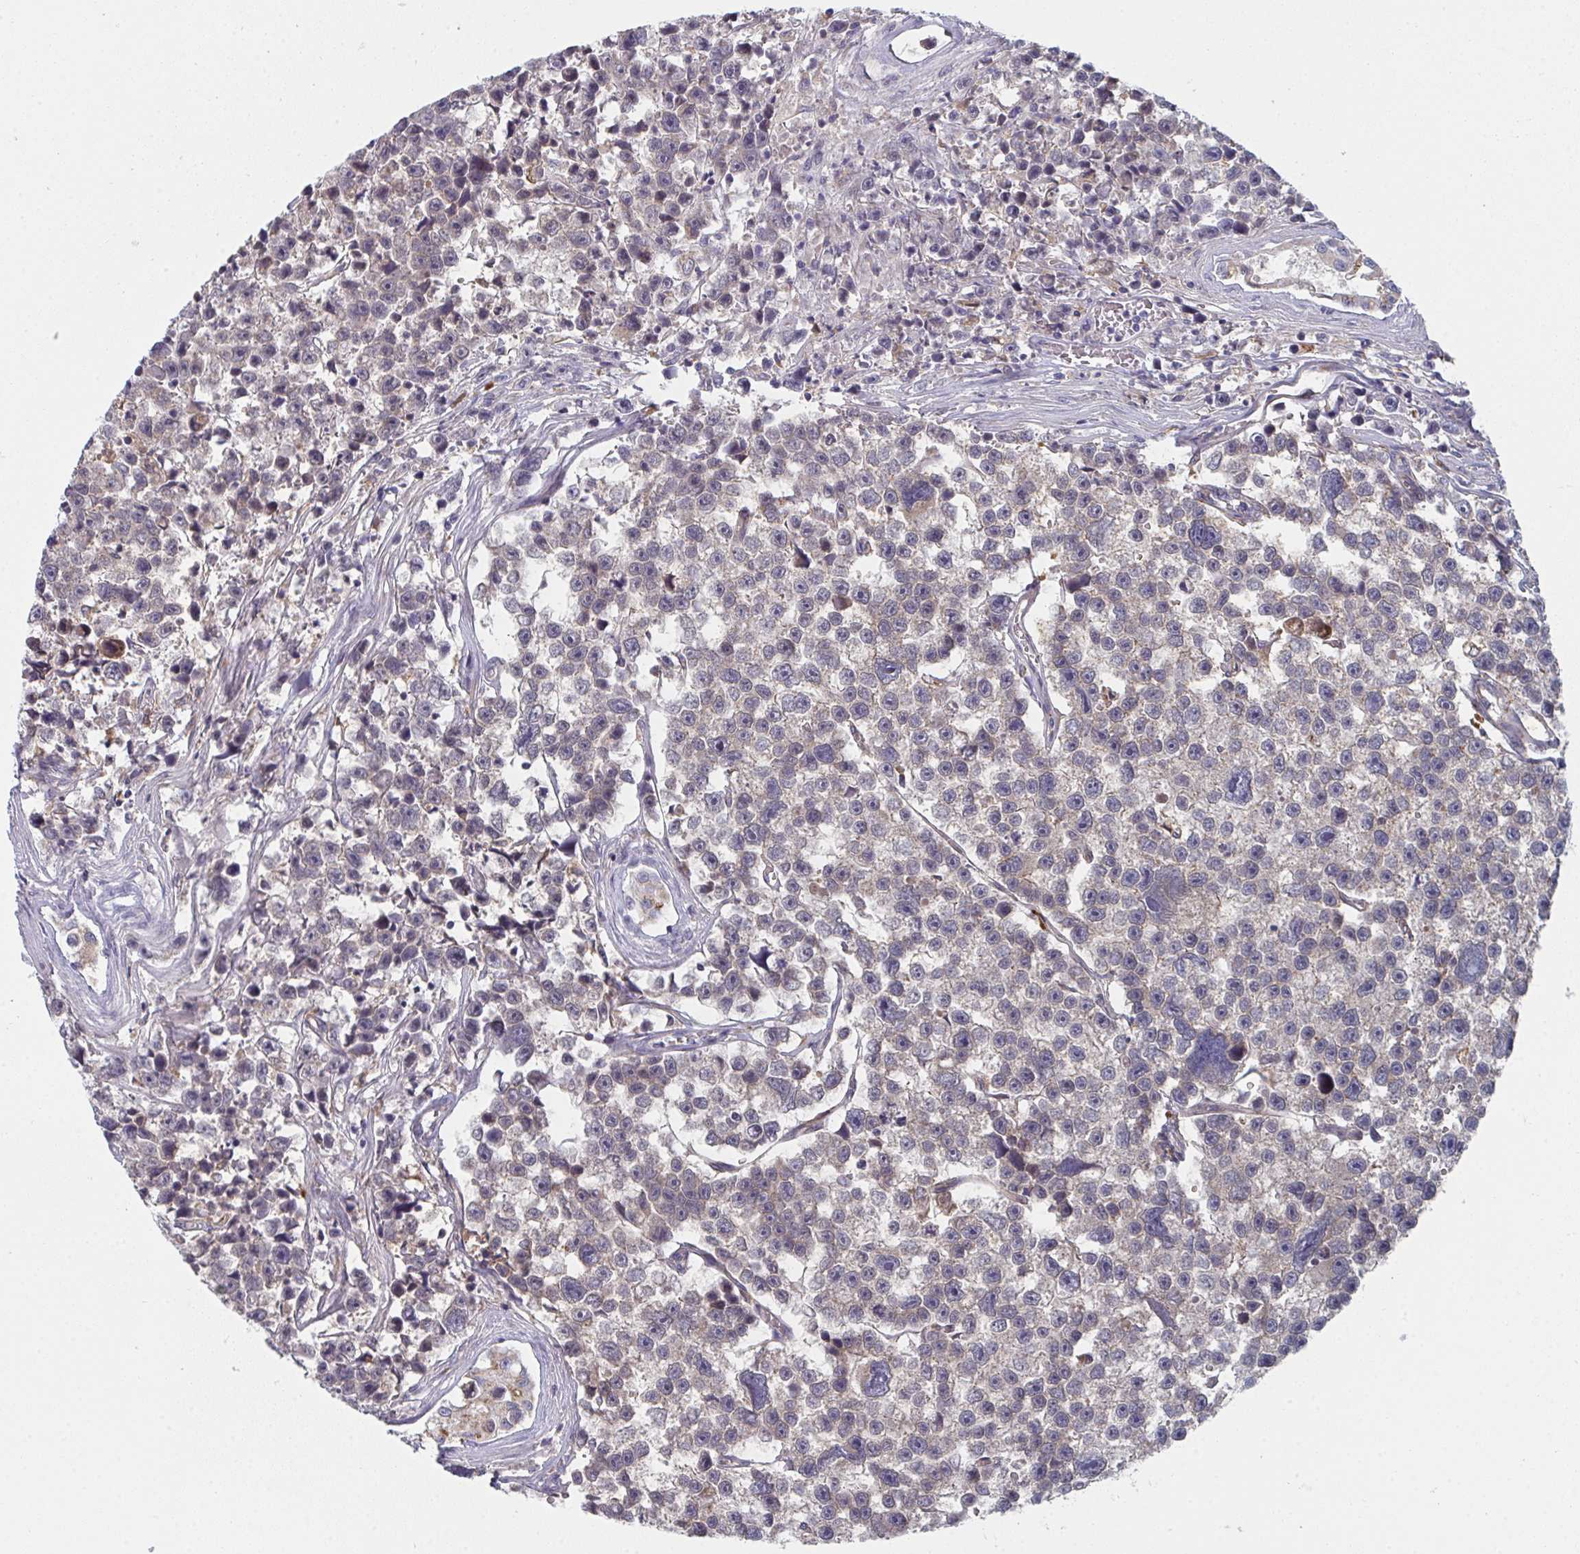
{"staining": {"intensity": "weak", "quantity": "<25%", "location": "cytoplasmic/membranous"}, "tissue": "testis cancer", "cell_type": "Tumor cells", "image_type": "cancer", "snomed": [{"axis": "morphology", "description": "Seminoma, NOS"}, {"axis": "topography", "description": "Testis"}], "caption": "Tumor cells are negative for protein expression in human testis seminoma.", "gene": "VWDE", "patient": {"sex": "male", "age": 26}}